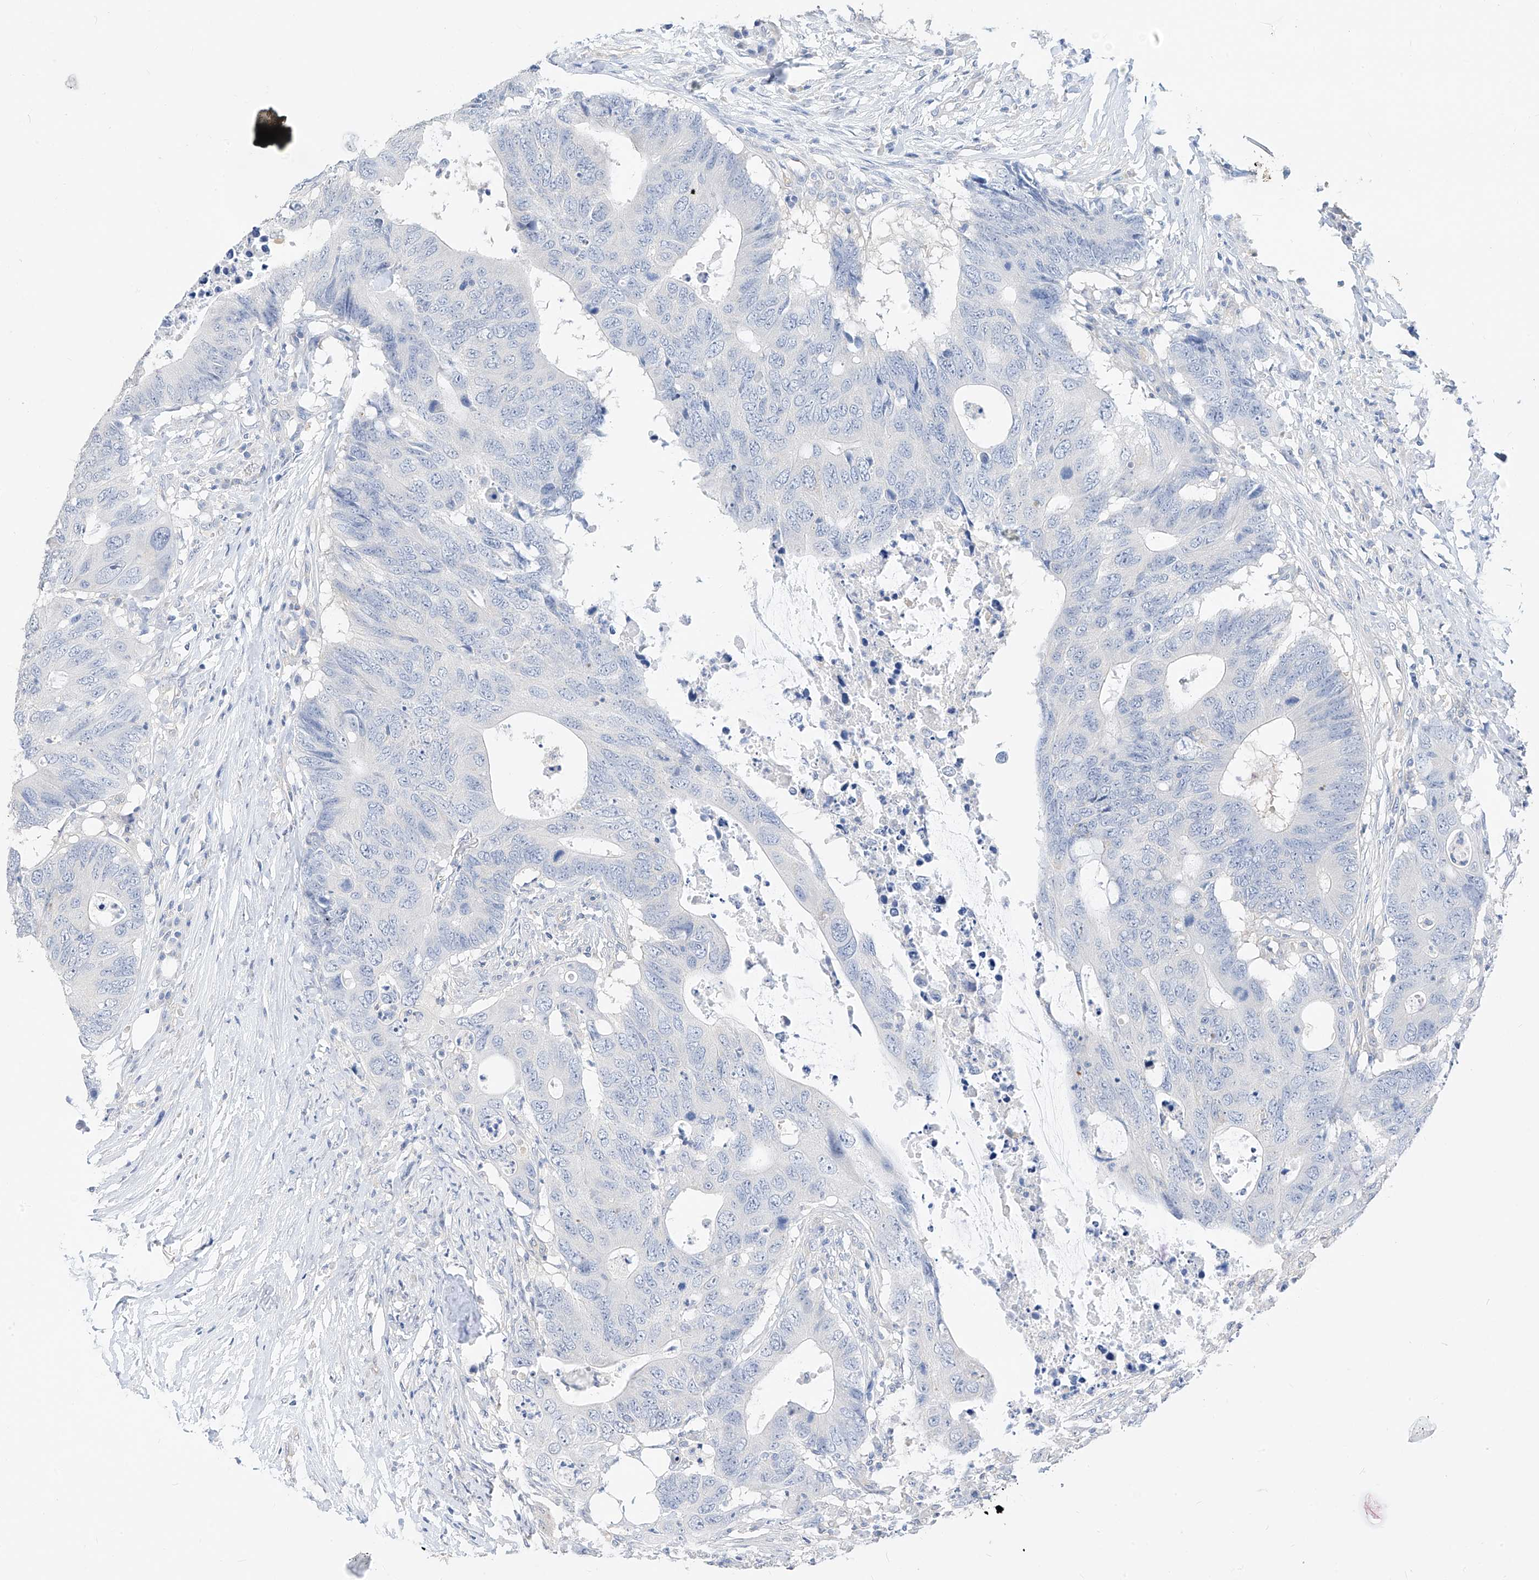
{"staining": {"intensity": "negative", "quantity": "none", "location": "none"}, "tissue": "colorectal cancer", "cell_type": "Tumor cells", "image_type": "cancer", "snomed": [{"axis": "morphology", "description": "Adenocarcinoma, NOS"}, {"axis": "topography", "description": "Colon"}], "caption": "This image is of adenocarcinoma (colorectal) stained with IHC to label a protein in brown with the nuclei are counter-stained blue. There is no expression in tumor cells. Nuclei are stained in blue.", "gene": "ZZEF1", "patient": {"sex": "male", "age": 71}}